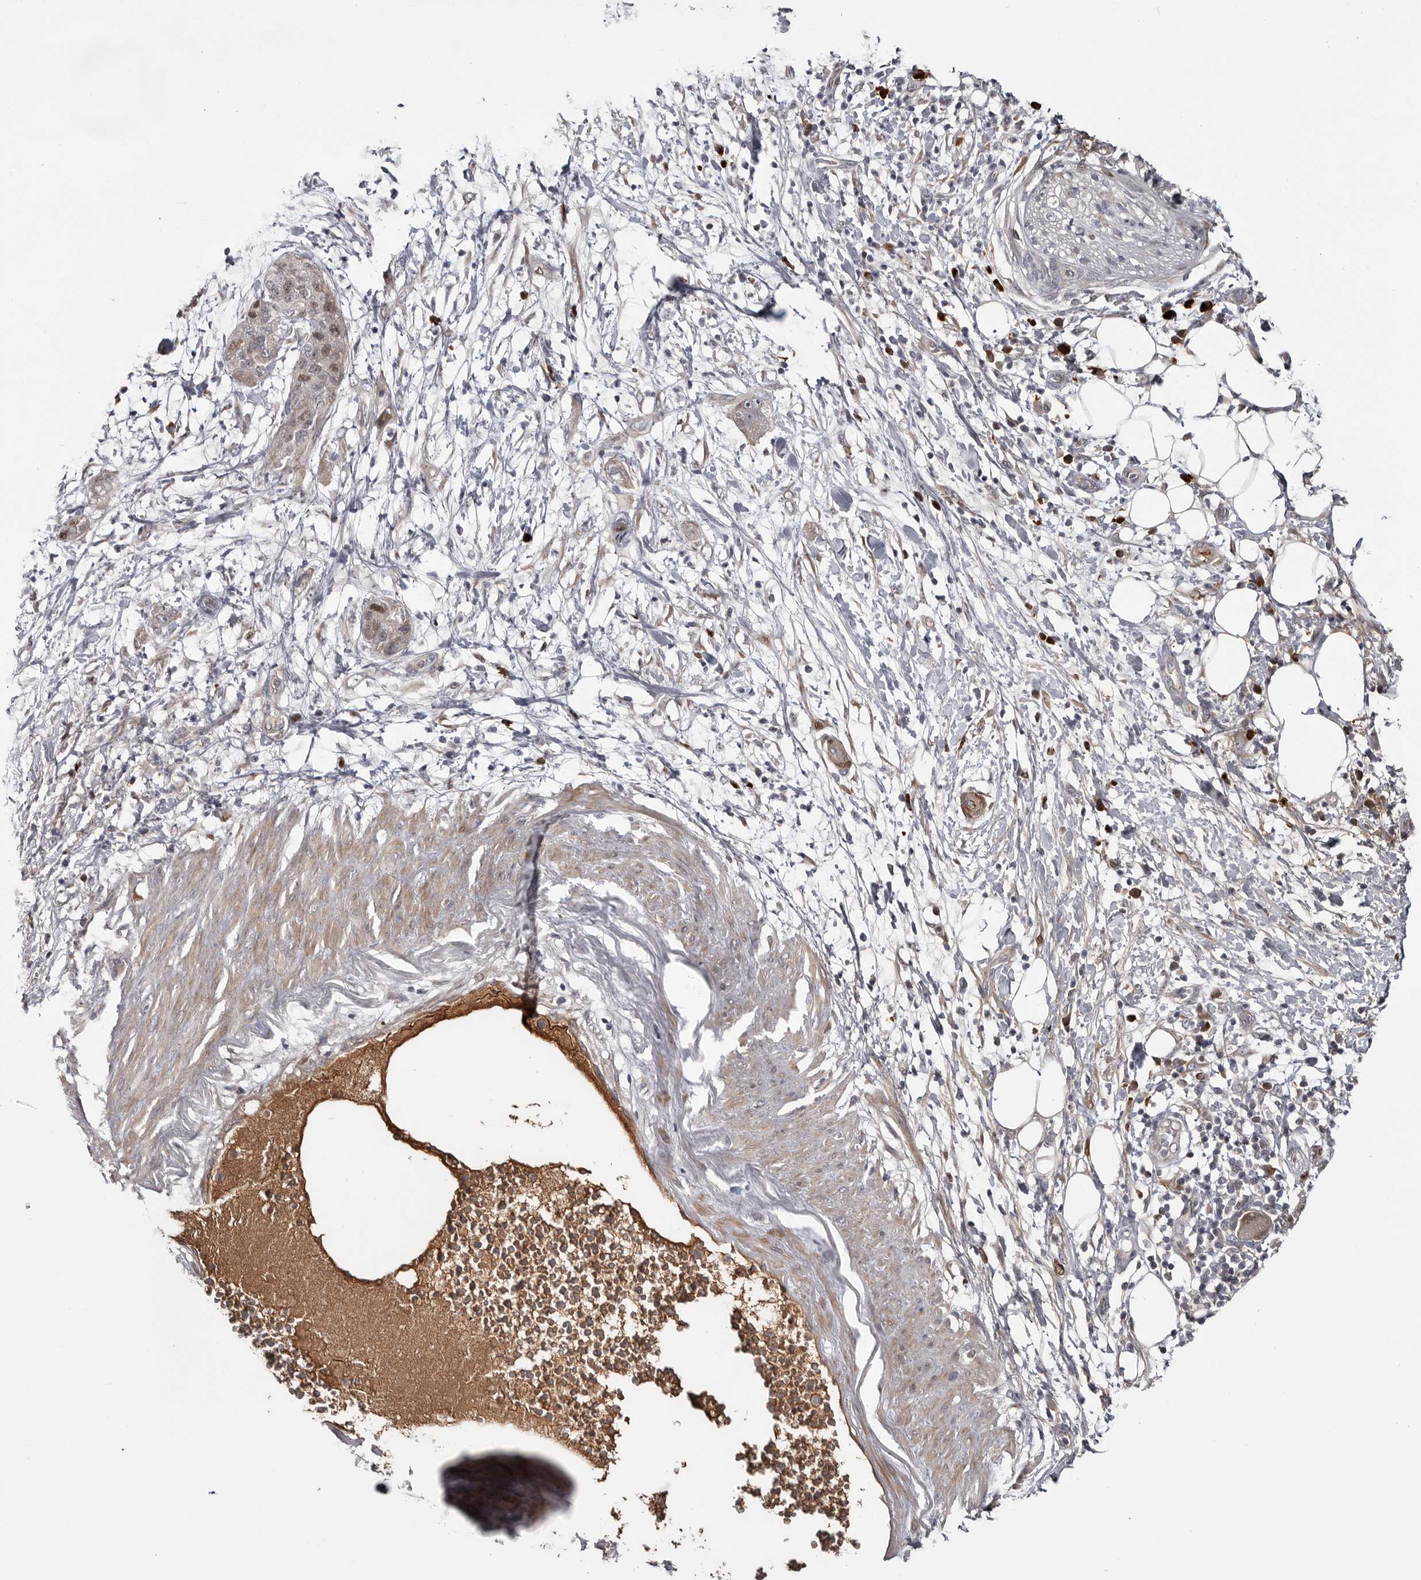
{"staining": {"intensity": "weak", "quantity": "<25%", "location": "nuclear"}, "tissue": "pancreatic cancer", "cell_type": "Tumor cells", "image_type": "cancer", "snomed": [{"axis": "morphology", "description": "Adenocarcinoma, NOS"}, {"axis": "topography", "description": "Pancreas"}], "caption": "The immunohistochemistry (IHC) image has no significant expression in tumor cells of adenocarcinoma (pancreatic) tissue.", "gene": "ZNF277", "patient": {"sex": "female", "age": 78}}